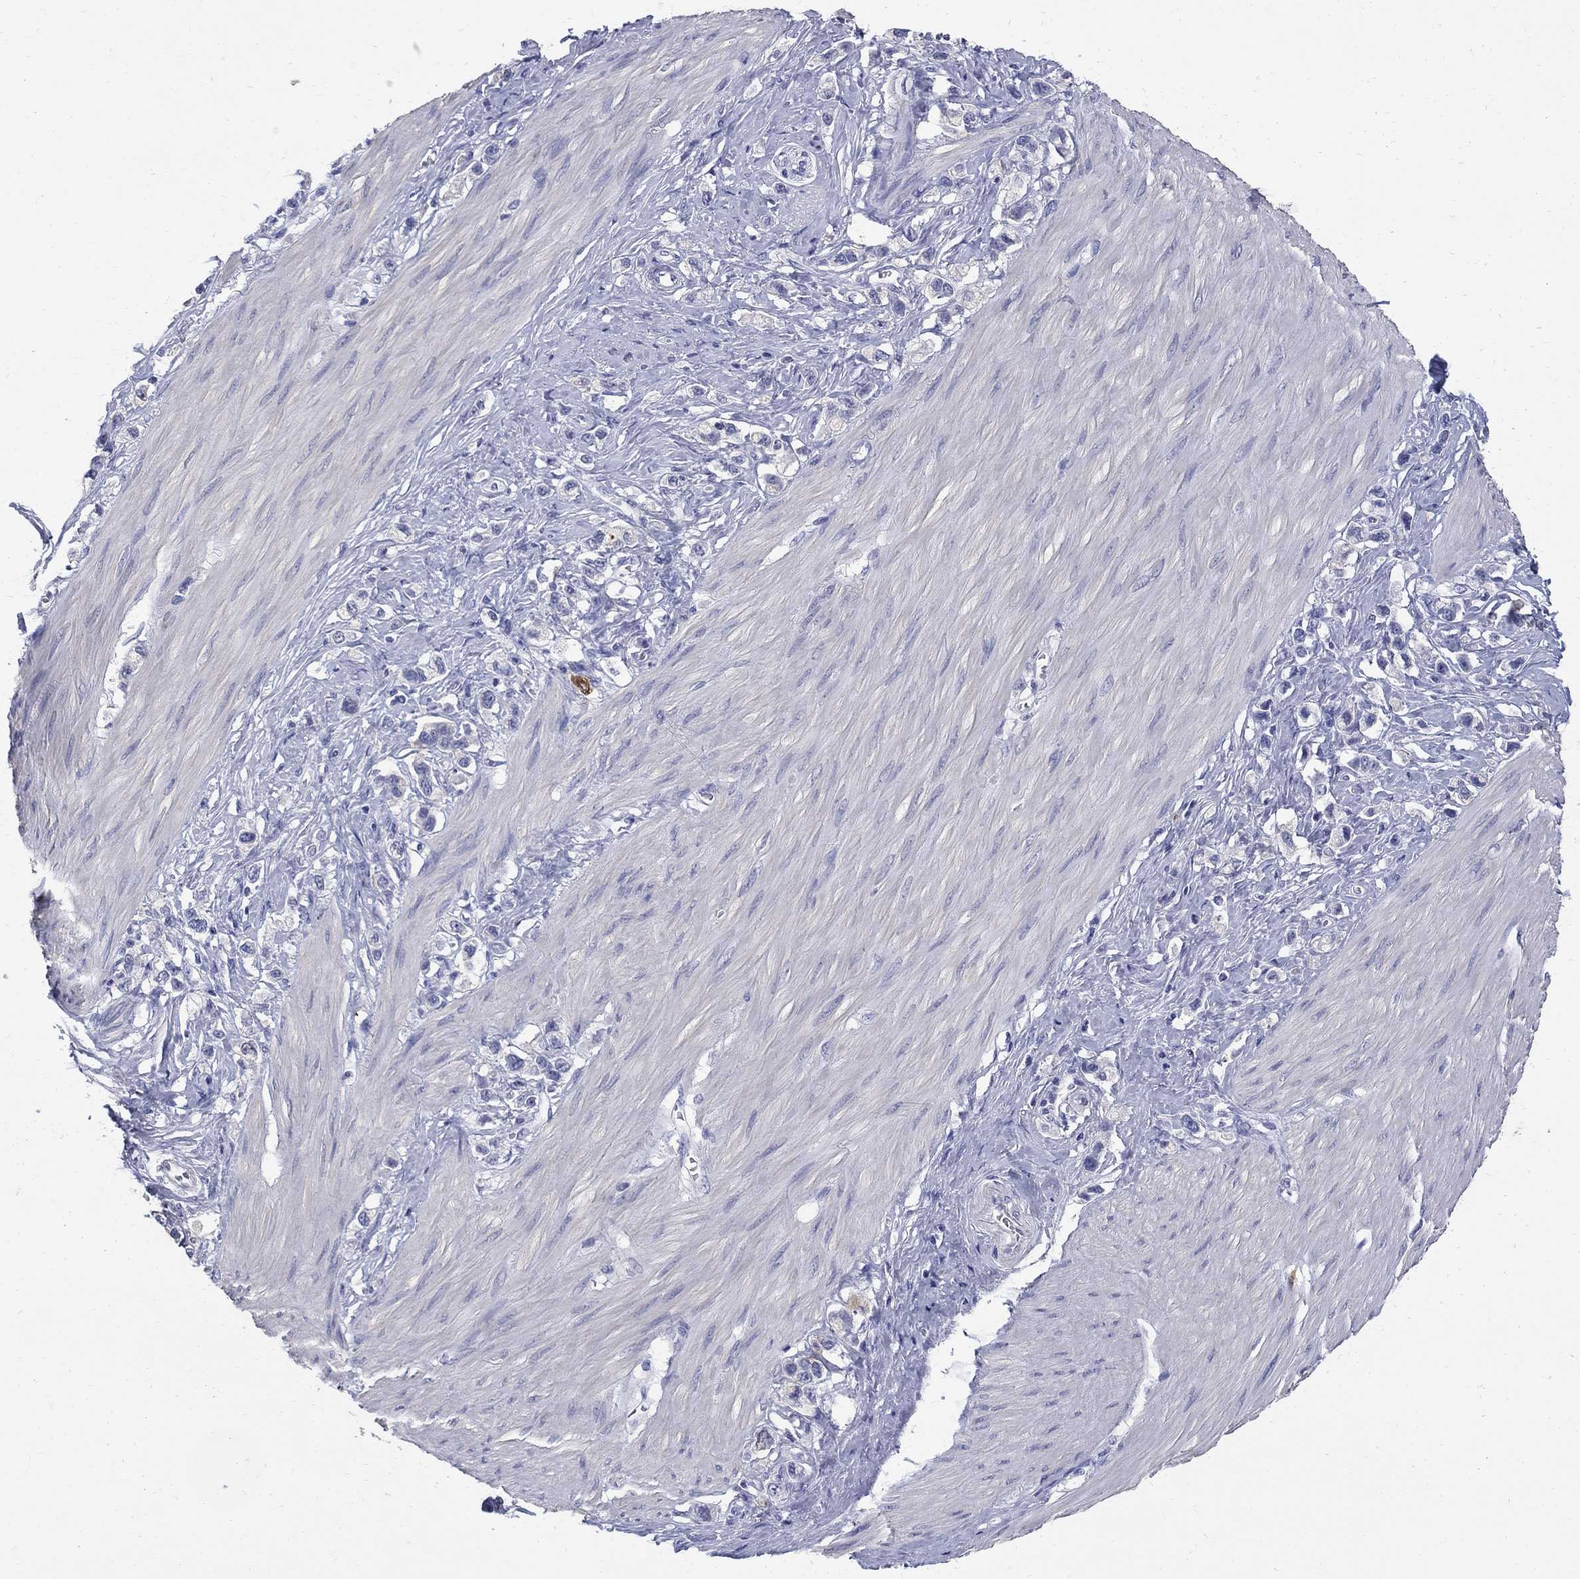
{"staining": {"intensity": "negative", "quantity": "none", "location": "none"}, "tissue": "stomach cancer", "cell_type": "Tumor cells", "image_type": "cancer", "snomed": [{"axis": "morphology", "description": "Normal tissue, NOS"}, {"axis": "morphology", "description": "Adenocarcinoma, NOS"}, {"axis": "morphology", "description": "Adenocarcinoma, High grade"}, {"axis": "topography", "description": "Stomach, upper"}, {"axis": "topography", "description": "Stomach"}], "caption": "Tumor cells are negative for protein expression in human stomach cancer (adenocarcinoma (high-grade)).", "gene": "SERPINB2", "patient": {"sex": "female", "age": 65}}